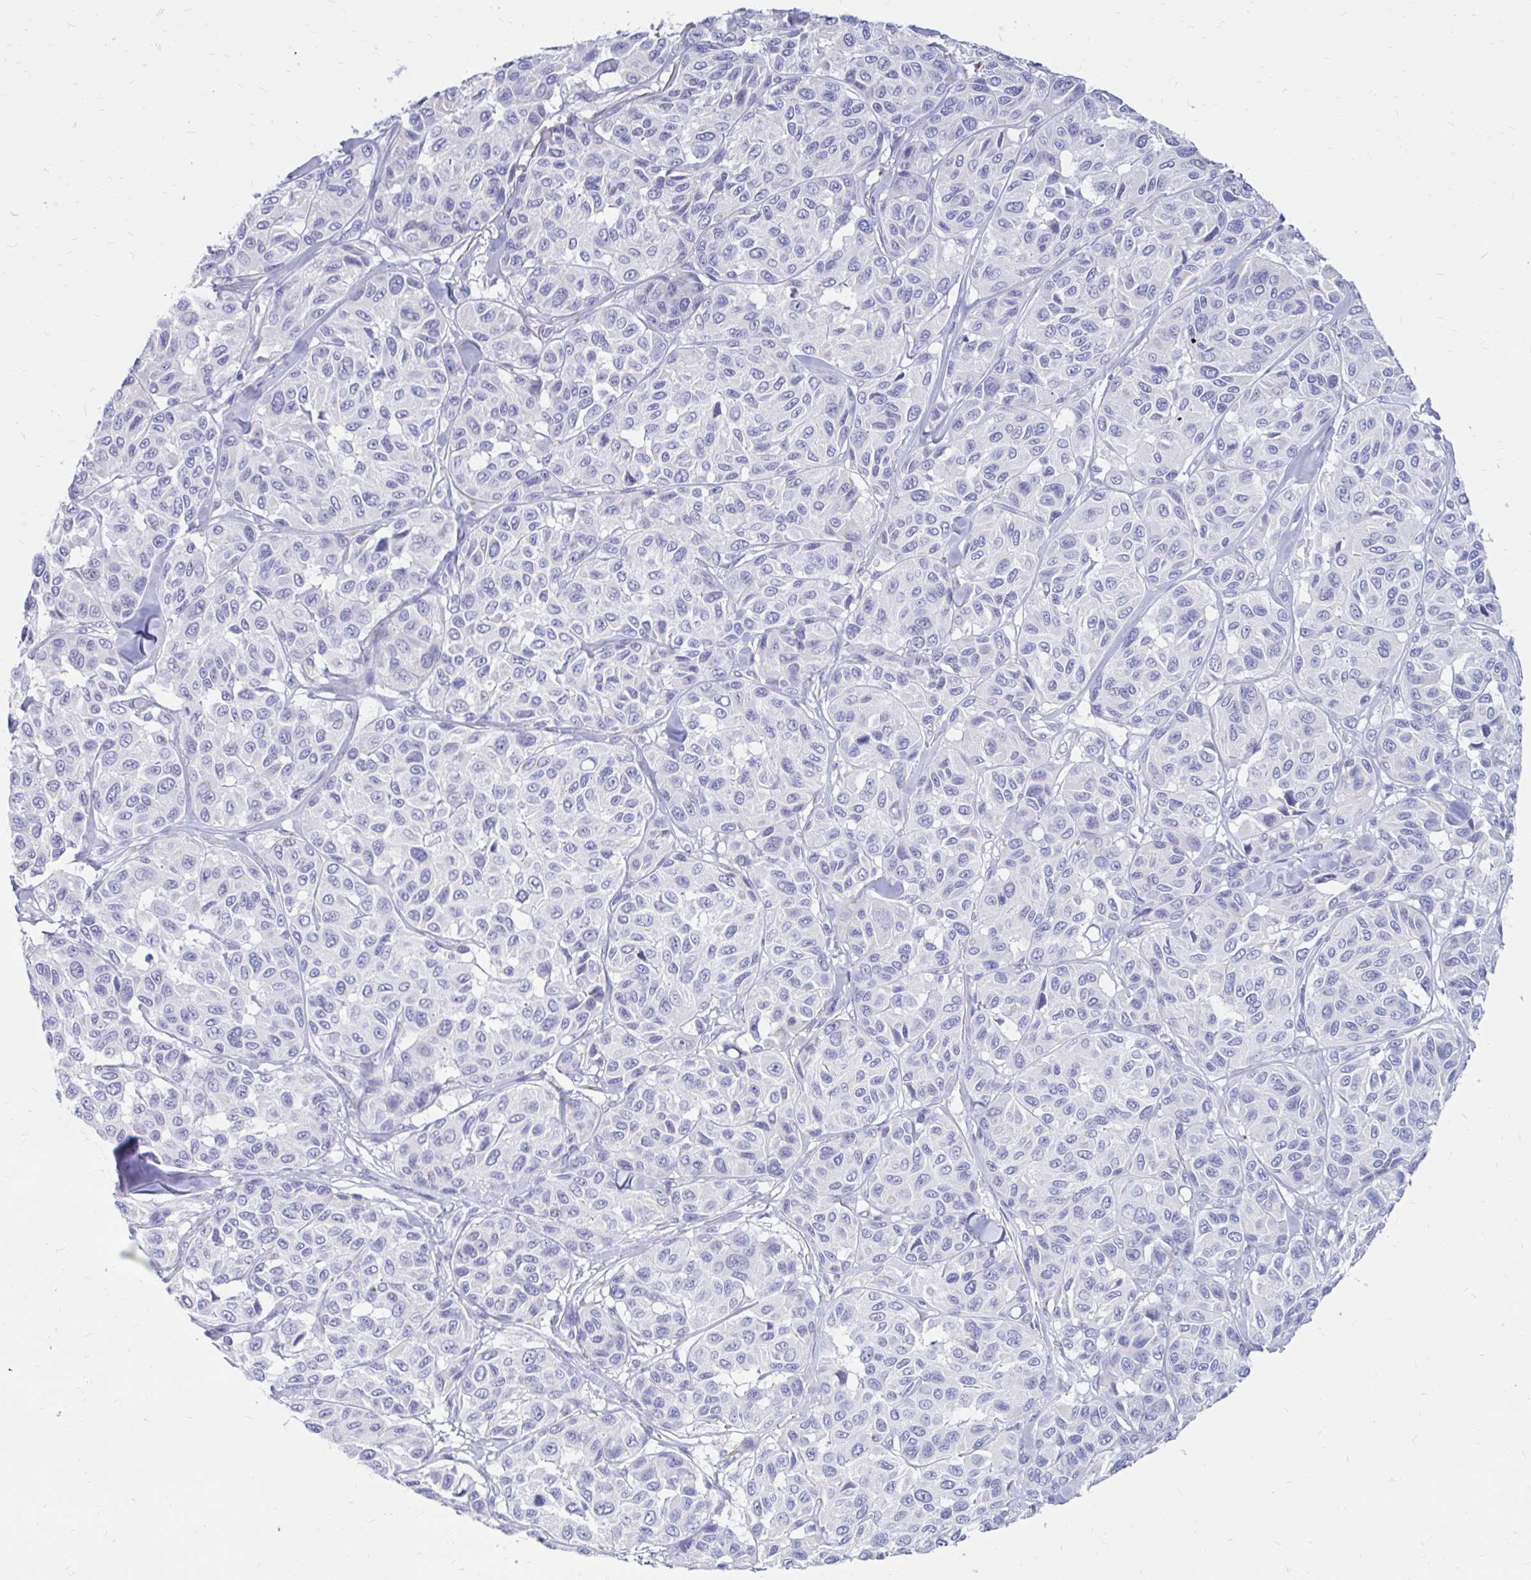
{"staining": {"intensity": "negative", "quantity": "none", "location": "none"}, "tissue": "melanoma", "cell_type": "Tumor cells", "image_type": "cancer", "snomed": [{"axis": "morphology", "description": "Malignant melanoma, NOS"}, {"axis": "topography", "description": "Skin"}], "caption": "Melanoma was stained to show a protein in brown. There is no significant staining in tumor cells. (DAB immunohistochemistry visualized using brightfield microscopy, high magnification).", "gene": "IGSF5", "patient": {"sex": "female", "age": 66}}